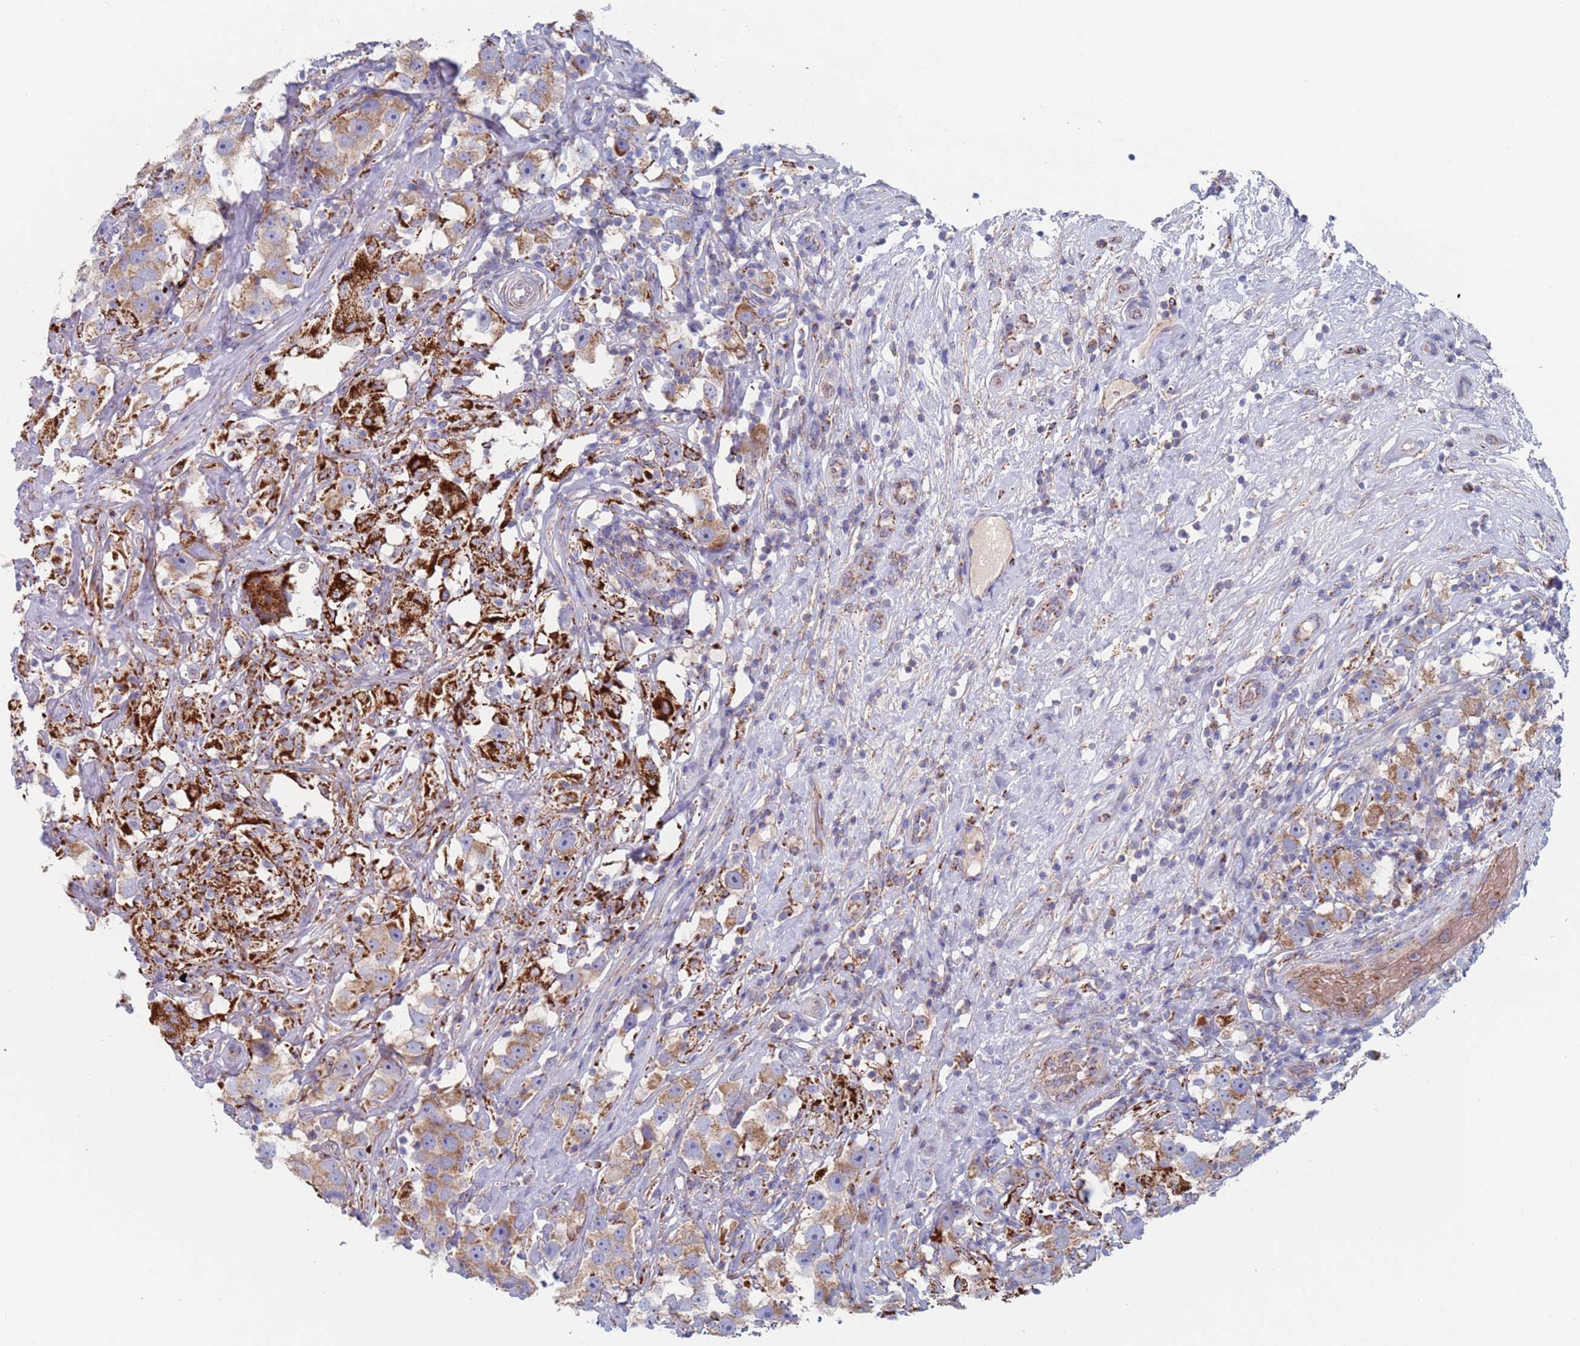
{"staining": {"intensity": "weak", "quantity": ">75%", "location": "cytoplasmic/membranous"}, "tissue": "testis cancer", "cell_type": "Tumor cells", "image_type": "cancer", "snomed": [{"axis": "morphology", "description": "Seminoma, NOS"}, {"axis": "topography", "description": "Testis"}], "caption": "Tumor cells reveal low levels of weak cytoplasmic/membranous positivity in approximately >75% of cells in seminoma (testis).", "gene": "CHCHD6", "patient": {"sex": "male", "age": 49}}